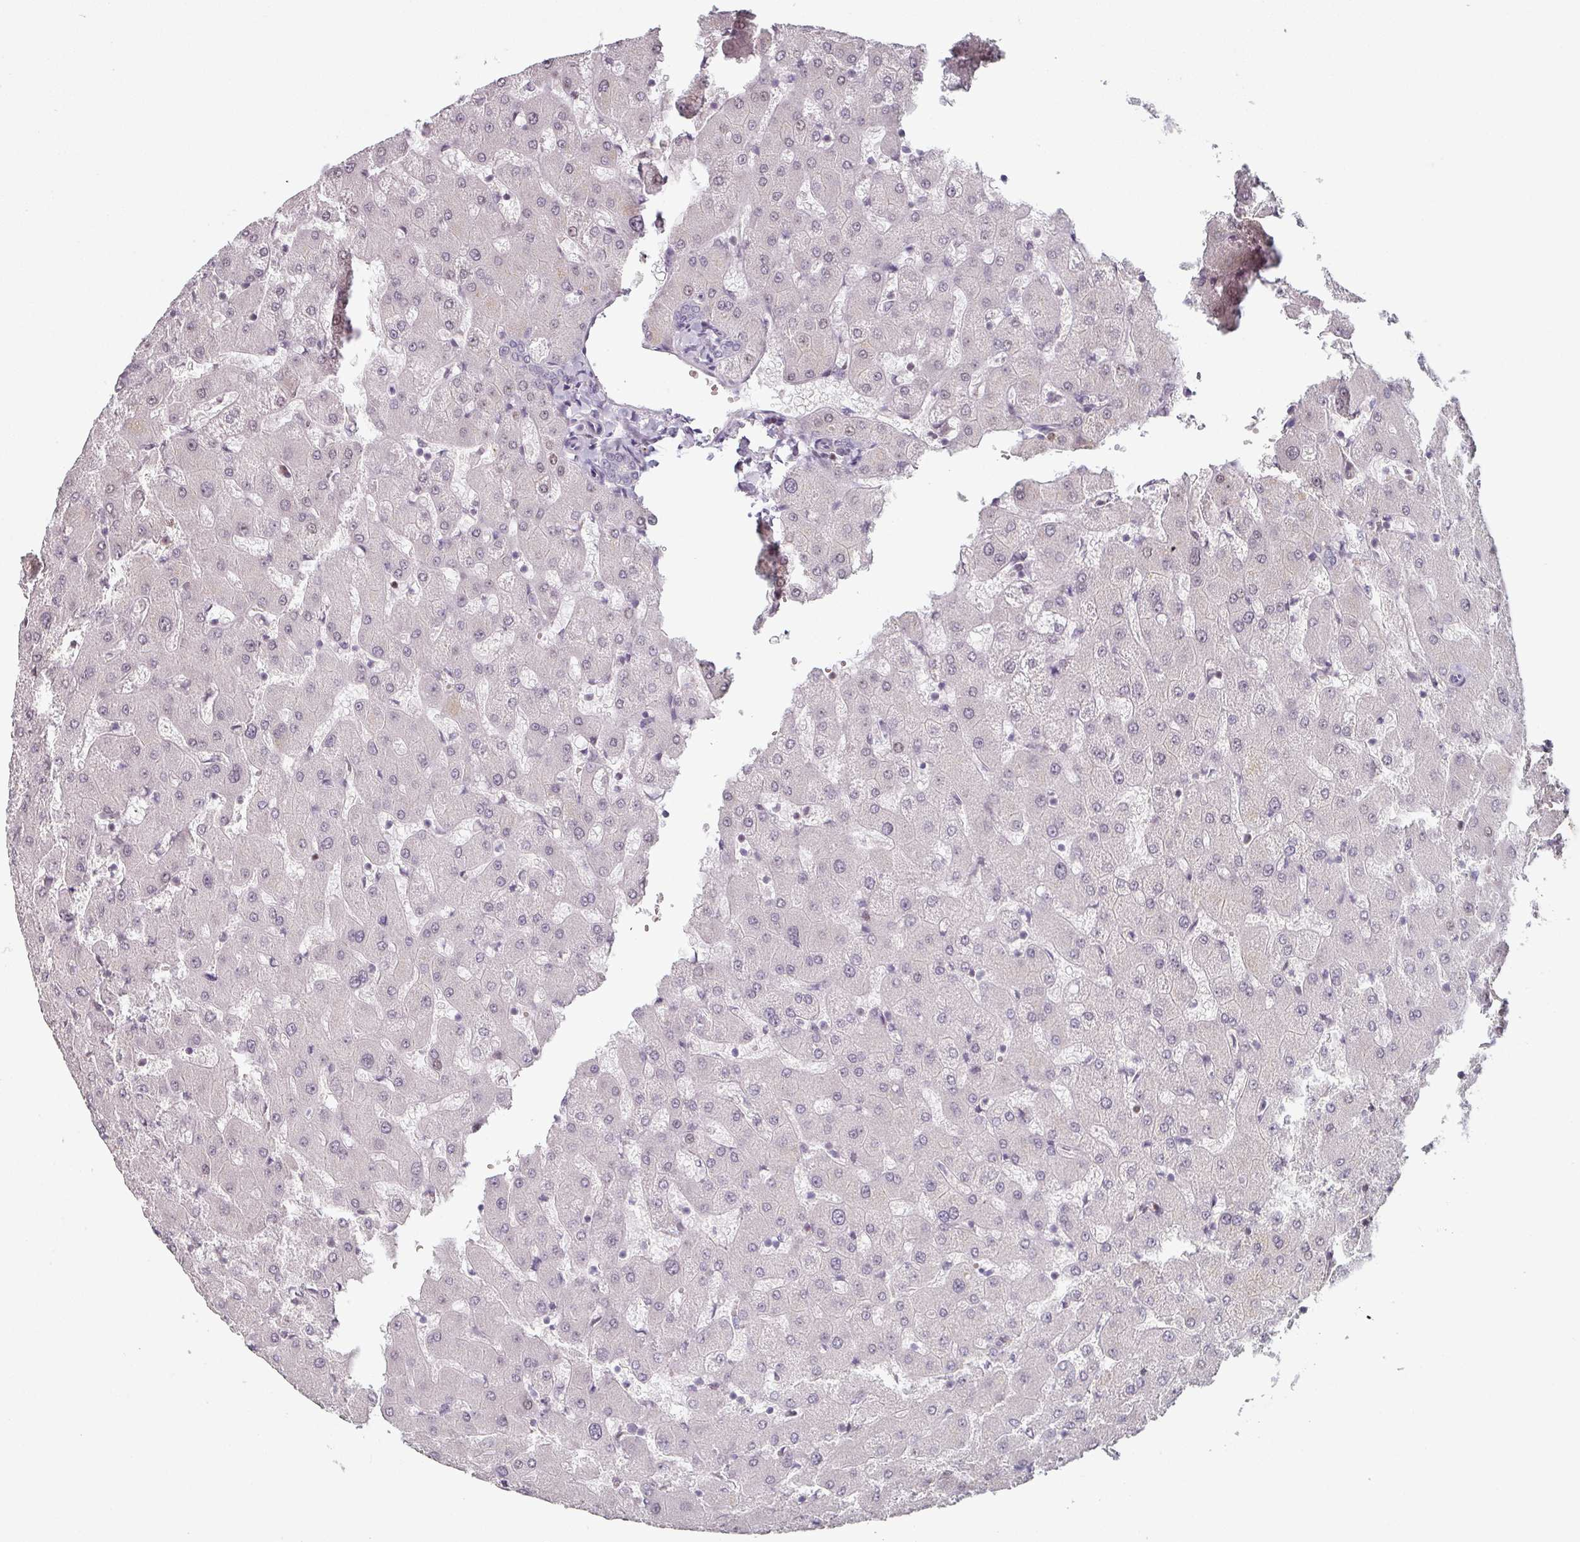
{"staining": {"intensity": "negative", "quantity": "none", "location": "none"}, "tissue": "liver", "cell_type": "Cholangiocytes", "image_type": "normal", "snomed": [{"axis": "morphology", "description": "Normal tissue, NOS"}, {"axis": "topography", "description": "Liver"}], "caption": "Photomicrograph shows no significant protein positivity in cholangiocytes of benign liver. (DAB IHC visualized using brightfield microscopy, high magnification).", "gene": "ZBTB6", "patient": {"sex": "female", "age": 63}}